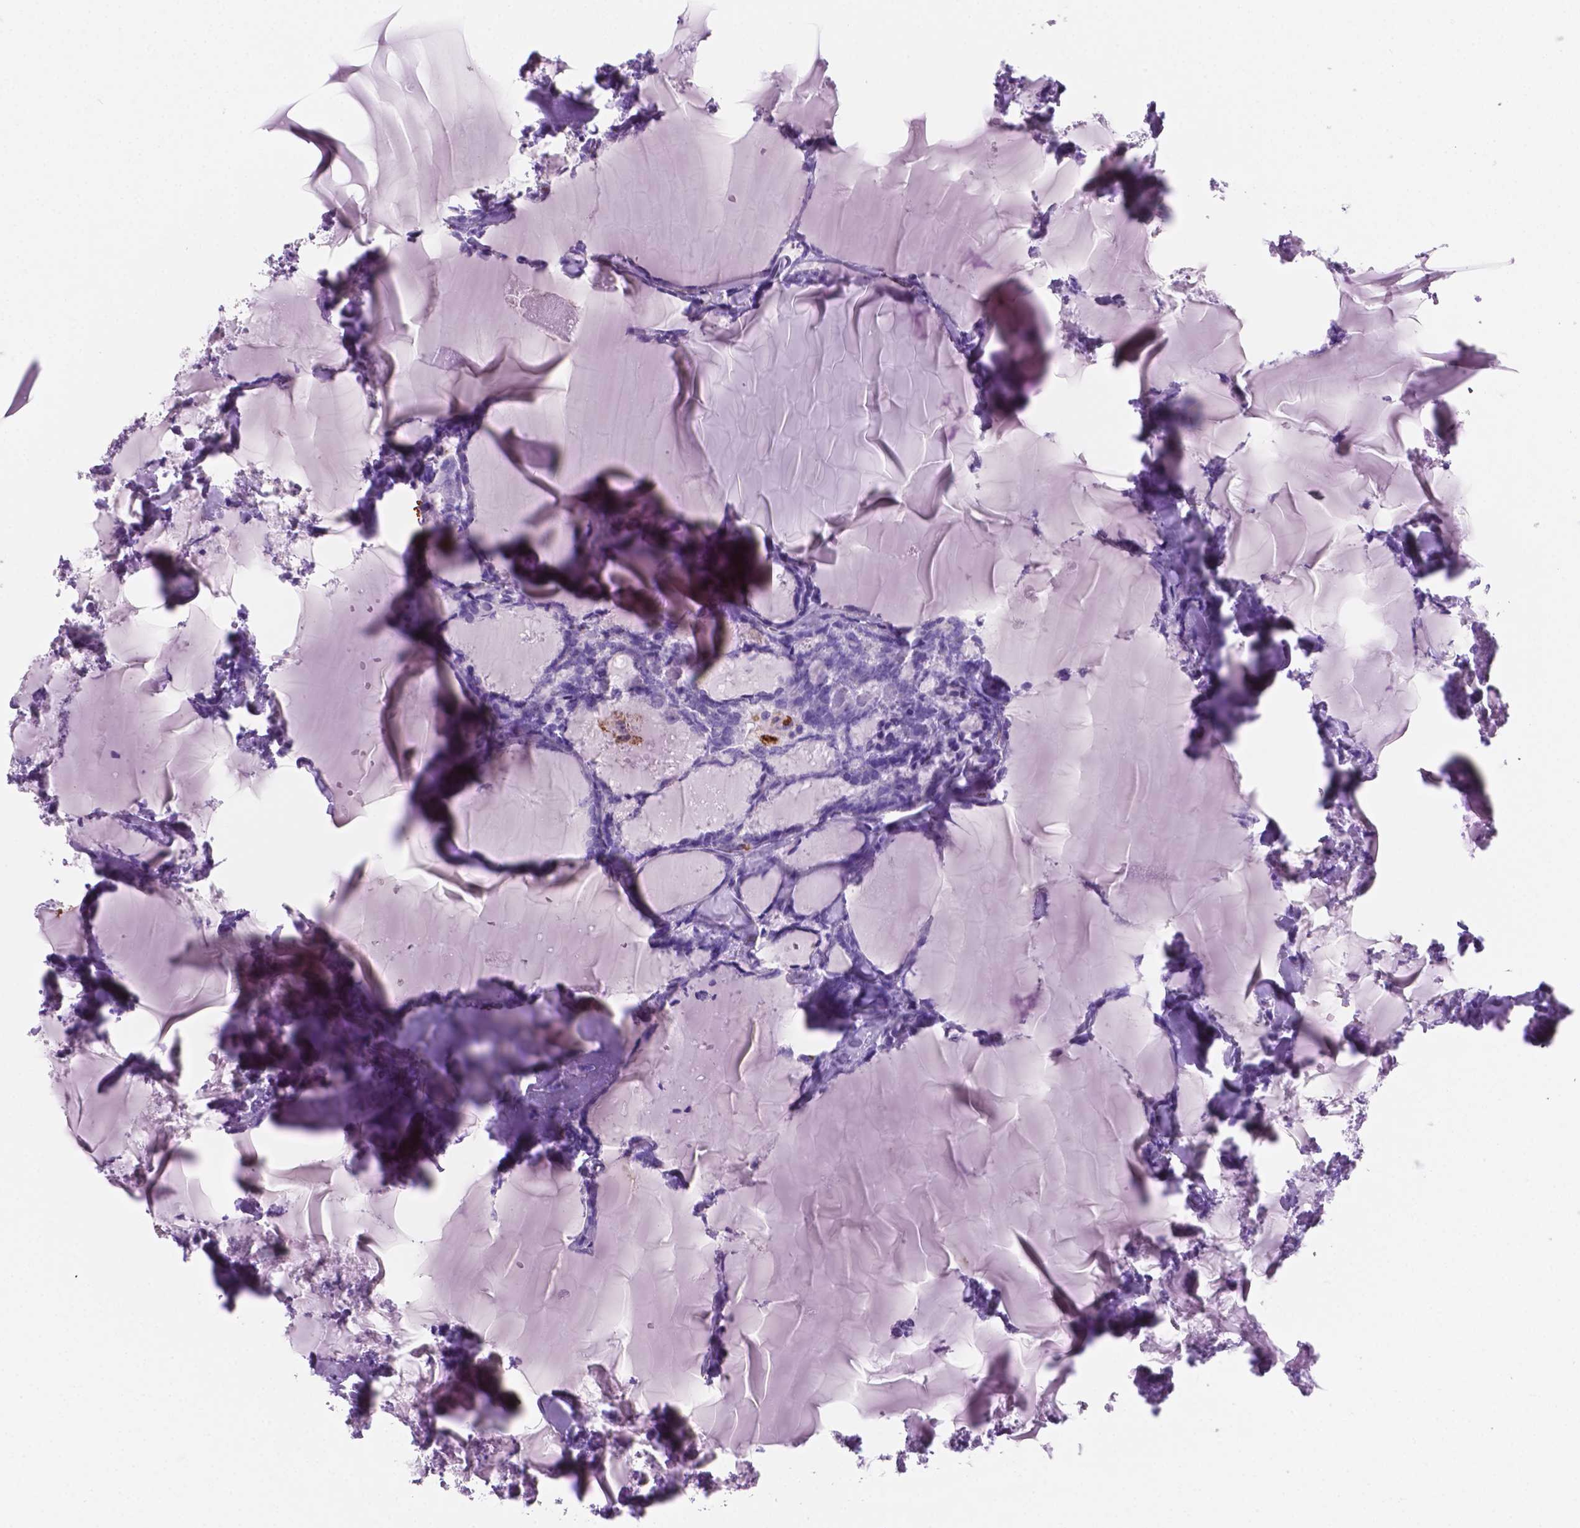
{"staining": {"intensity": "negative", "quantity": "none", "location": "none"}, "tissue": "thyroid cancer", "cell_type": "Tumor cells", "image_type": "cancer", "snomed": [{"axis": "morphology", "description": "Papillary adenocarcinoma, NOS"}, {"axis": "topography", "description": "Thyroid gland"}], "caption": "Immunohistochemistry photomicrograph of neoplastic tissue: thyroid cancer (papillary adenocarcinoma) stained with DAB displays no significant protein staining in tumor cells.", "gene": "MACF1", "patient": {"sex": "male", "age": 30}}